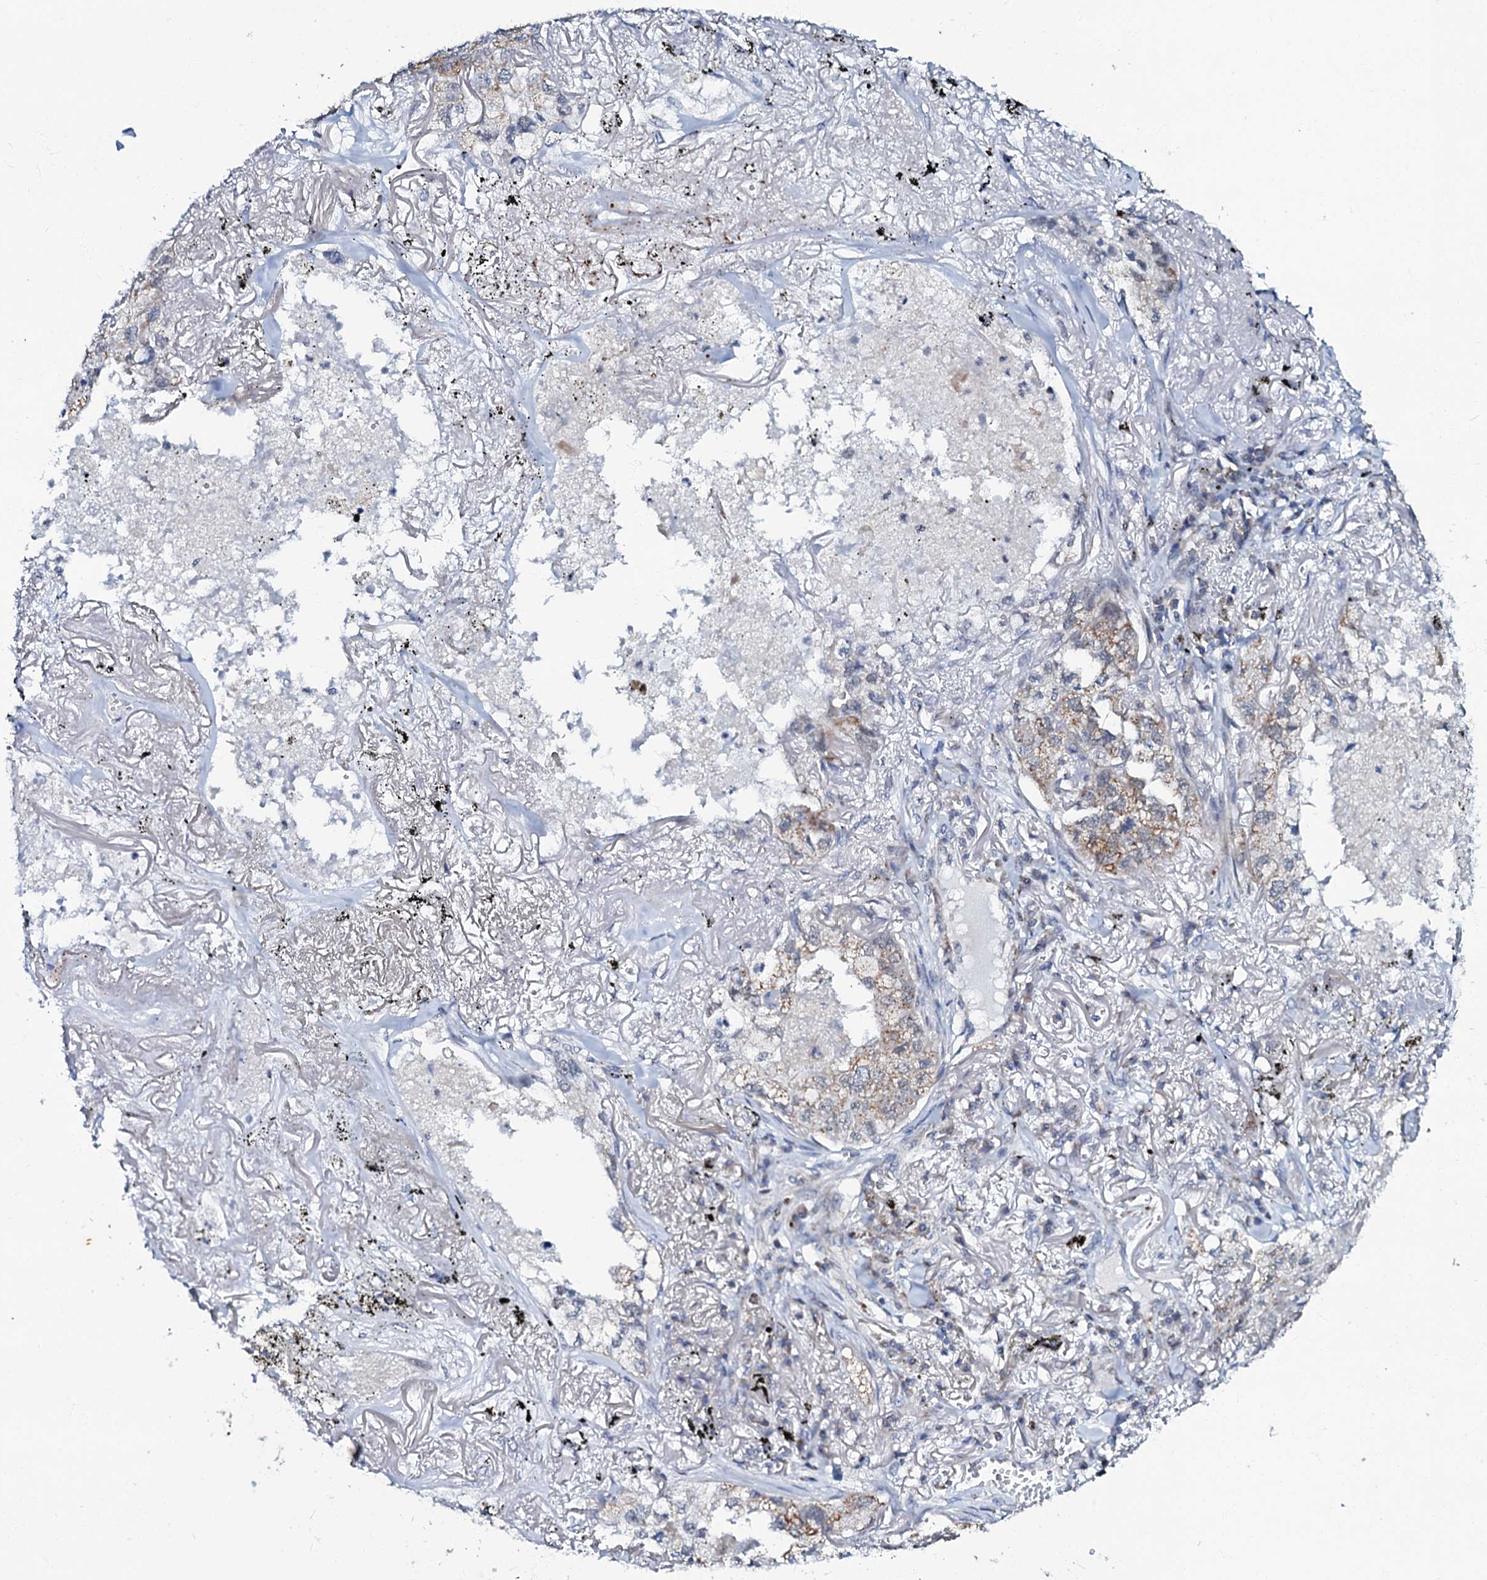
{"staining": {"intensity": "weak", "quantity": "<25%", "location": "cytoplasmic/membranous"}, "tissue": "lung cancer", "cell_type": "Tumor cells", "image_type": "cancer", "snomed": [{"axis": "morphology", "description": "Adenocarcinoma, NOS"}, {"axis": "topography", "description": "Lung"}], "caption": "A high-resolution histopathology image shows IHC staining of adenocarcinoma (lung), which reveals no significant positivity in tumor cells. (DAB IHC with hematoxylin counter stain).", "gene": "MRPL51", "patient": {"sex": "male", "age": 65}}